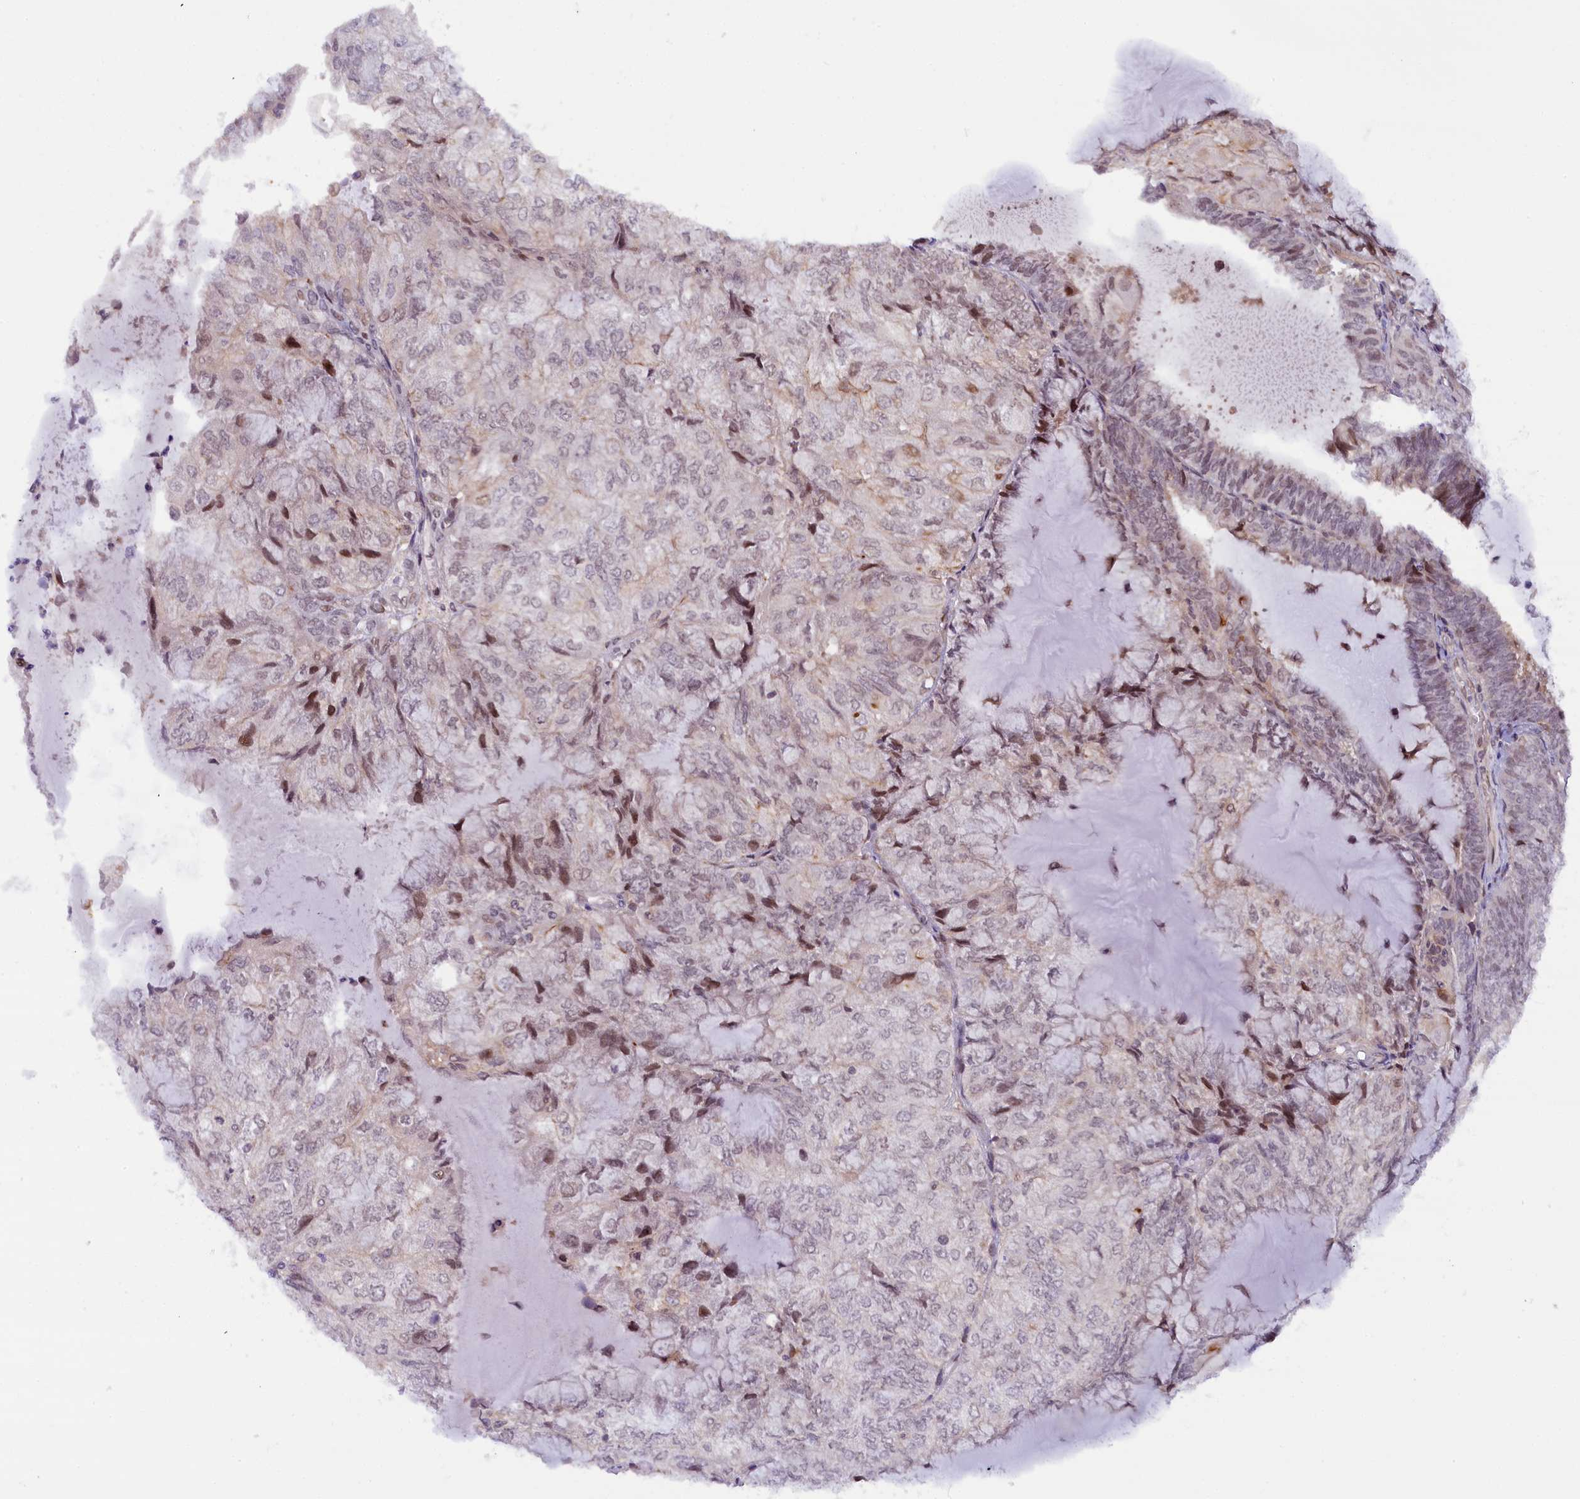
{"staining": {"intensity": "moderate", "quantity": "<25%", "location": "nuclear"}, "tissue": "endometrial cancer", "cell_type": "Tumor cells", "image_type": "cancer", "snomed": [{"axis": "morphology", "description": "Adenocarcinoma, NOS"}, {"axis": "topography", "description": "Endometrium"}], "caption": "Immunohistochemistry (IHC) histopathology image of neoplastic tissue: human endometrial cancer (adenocarcinoma) stained using immunohistochemistry (IHC) shows low levels of moderate protein expression localized specifically in the nuclear of tumor cells, appearing as a nuclear brown color.", "gene": "FCHO1", "patient": {"sex": "female", "age": 81}}